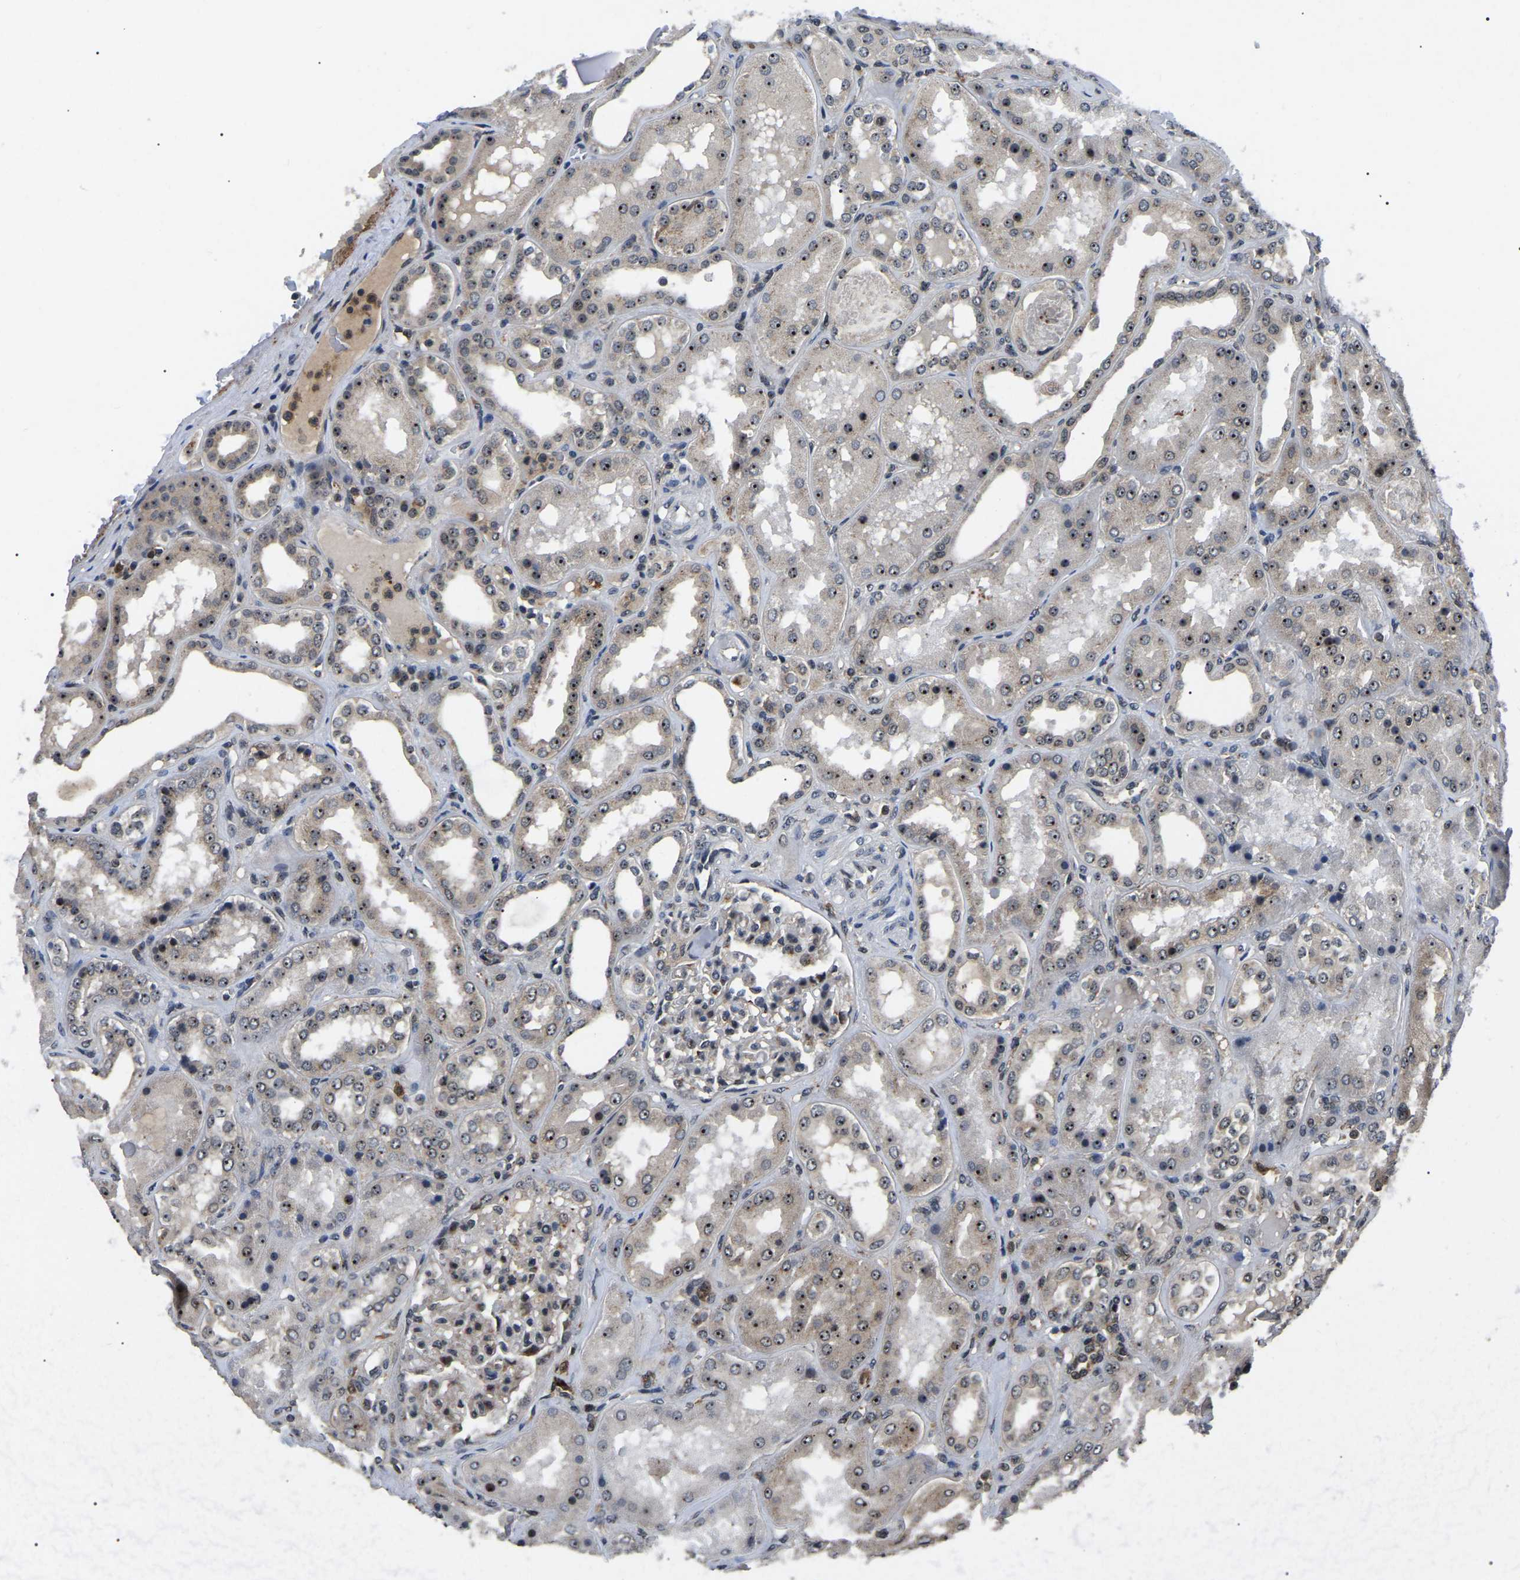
{"staining": {"intensity": "negative", "quantity": "none", "location": "none"}, "tissue": "kidney", "cell_type": "Cells in glomeruli", "image_type": "normal", "snomed": [{"axis": "morphology", "description": "Normal tissue, NOS"}, {"axis": "topography", "description": "Kidney"}], "caption": "Cells in glomeruli show no significant expression in normal kidney. Nuclei are stained in blue.", "gene": "RBM28", "patient": {"sex": "female", "age": 56}}